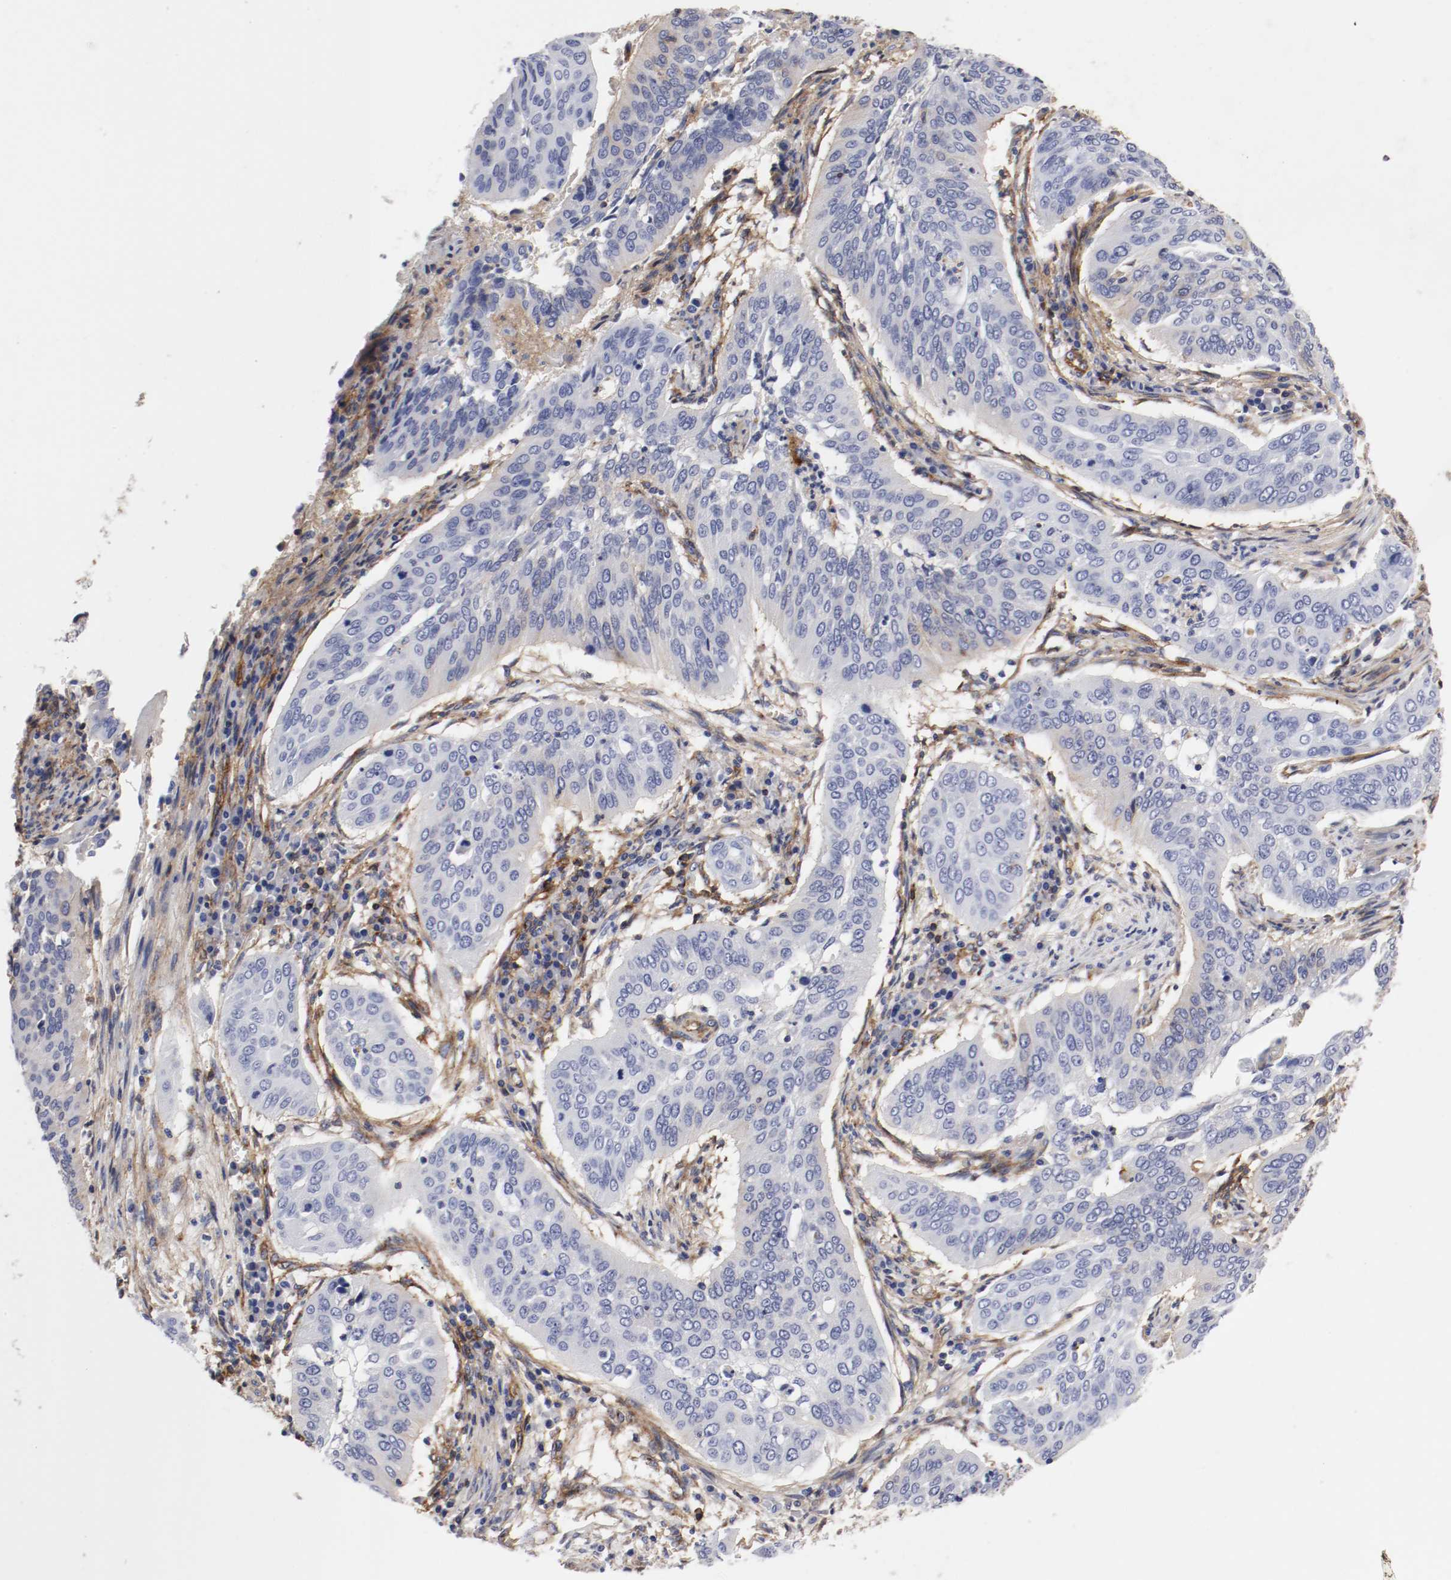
{"staining": {"intensity": "negative", "quantity": "none", "location": "none"}, "tissue": "cervical cancer", "cell_type": "Tumor cells", "image_type": "cancer", "snomed": [{"axis": "morphology", "description": "Squamous cell carcinoma, NOS"}, {"axis": "topography", "description": "Cervix"}], "caption": "An immunohistochemistry (IHC) image of cervical squamous cell carcinoma is shown. There is no staining in tumor cells of cervical squamous cell carcinoma.", "gene": "IFITM1", "patient": {"sex": "female", "age": 39}}